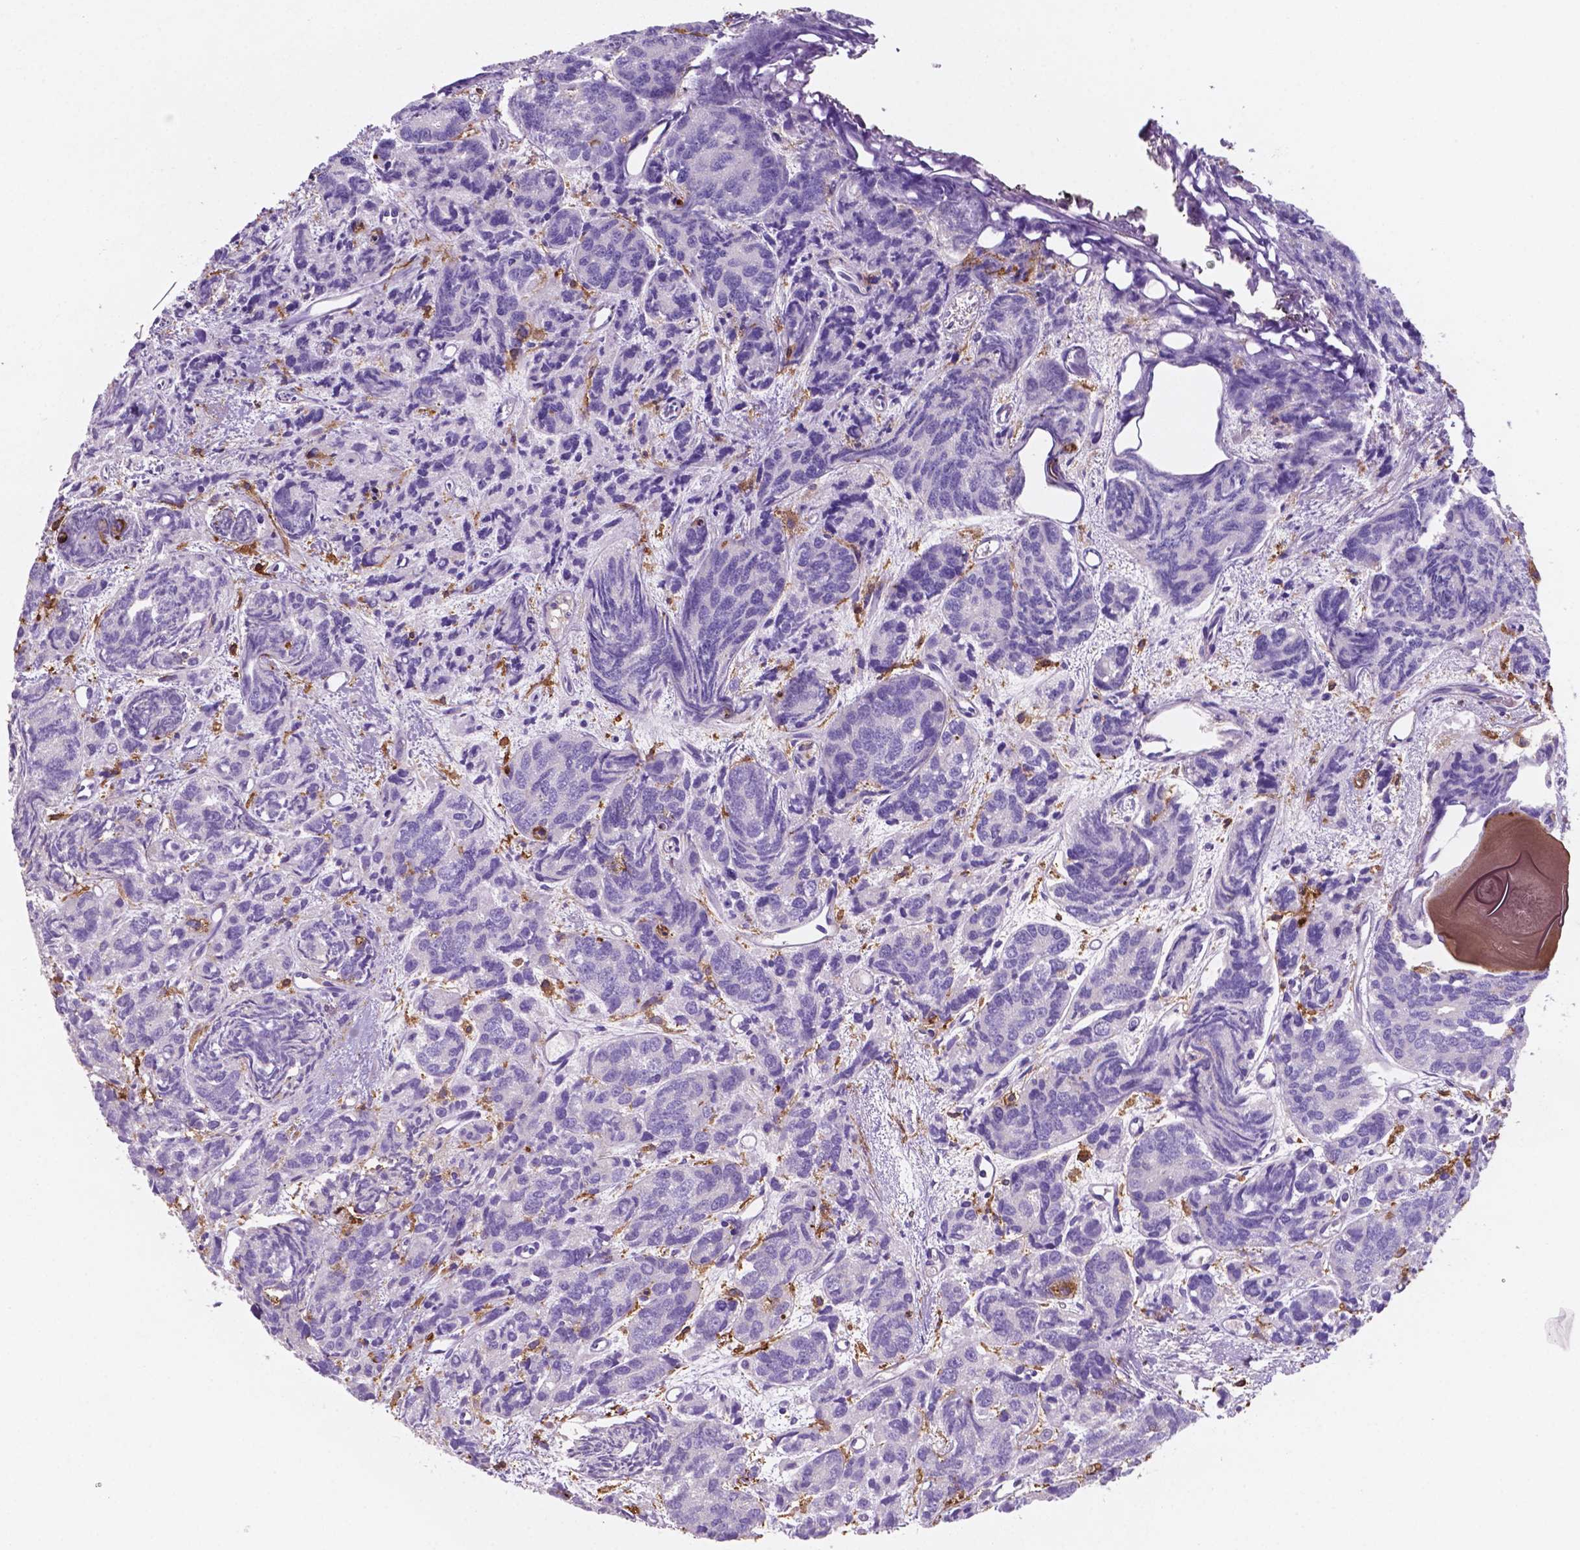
{"staining": {"intensity": "negative", "quantity": "none", "location": "none"}, "tissue": "prostate cancer", "cell_type": "Tumor cells", "image_type": "cancer", "snomed": [{"axis": "morphology", "description": "Adenocarcinoma, High grade"}, {"axis": "topography", "description": "Prostate"}], "caption": "High power microscopy histopathology image of an immunohistochemistry photomicrograph of prostate cancer (adenocarcinoma (high-grade)), revealing no significant staining in tumor cells.", "gene": "MKRN2OS", "patient": {"sex": "male", "age": 77}}